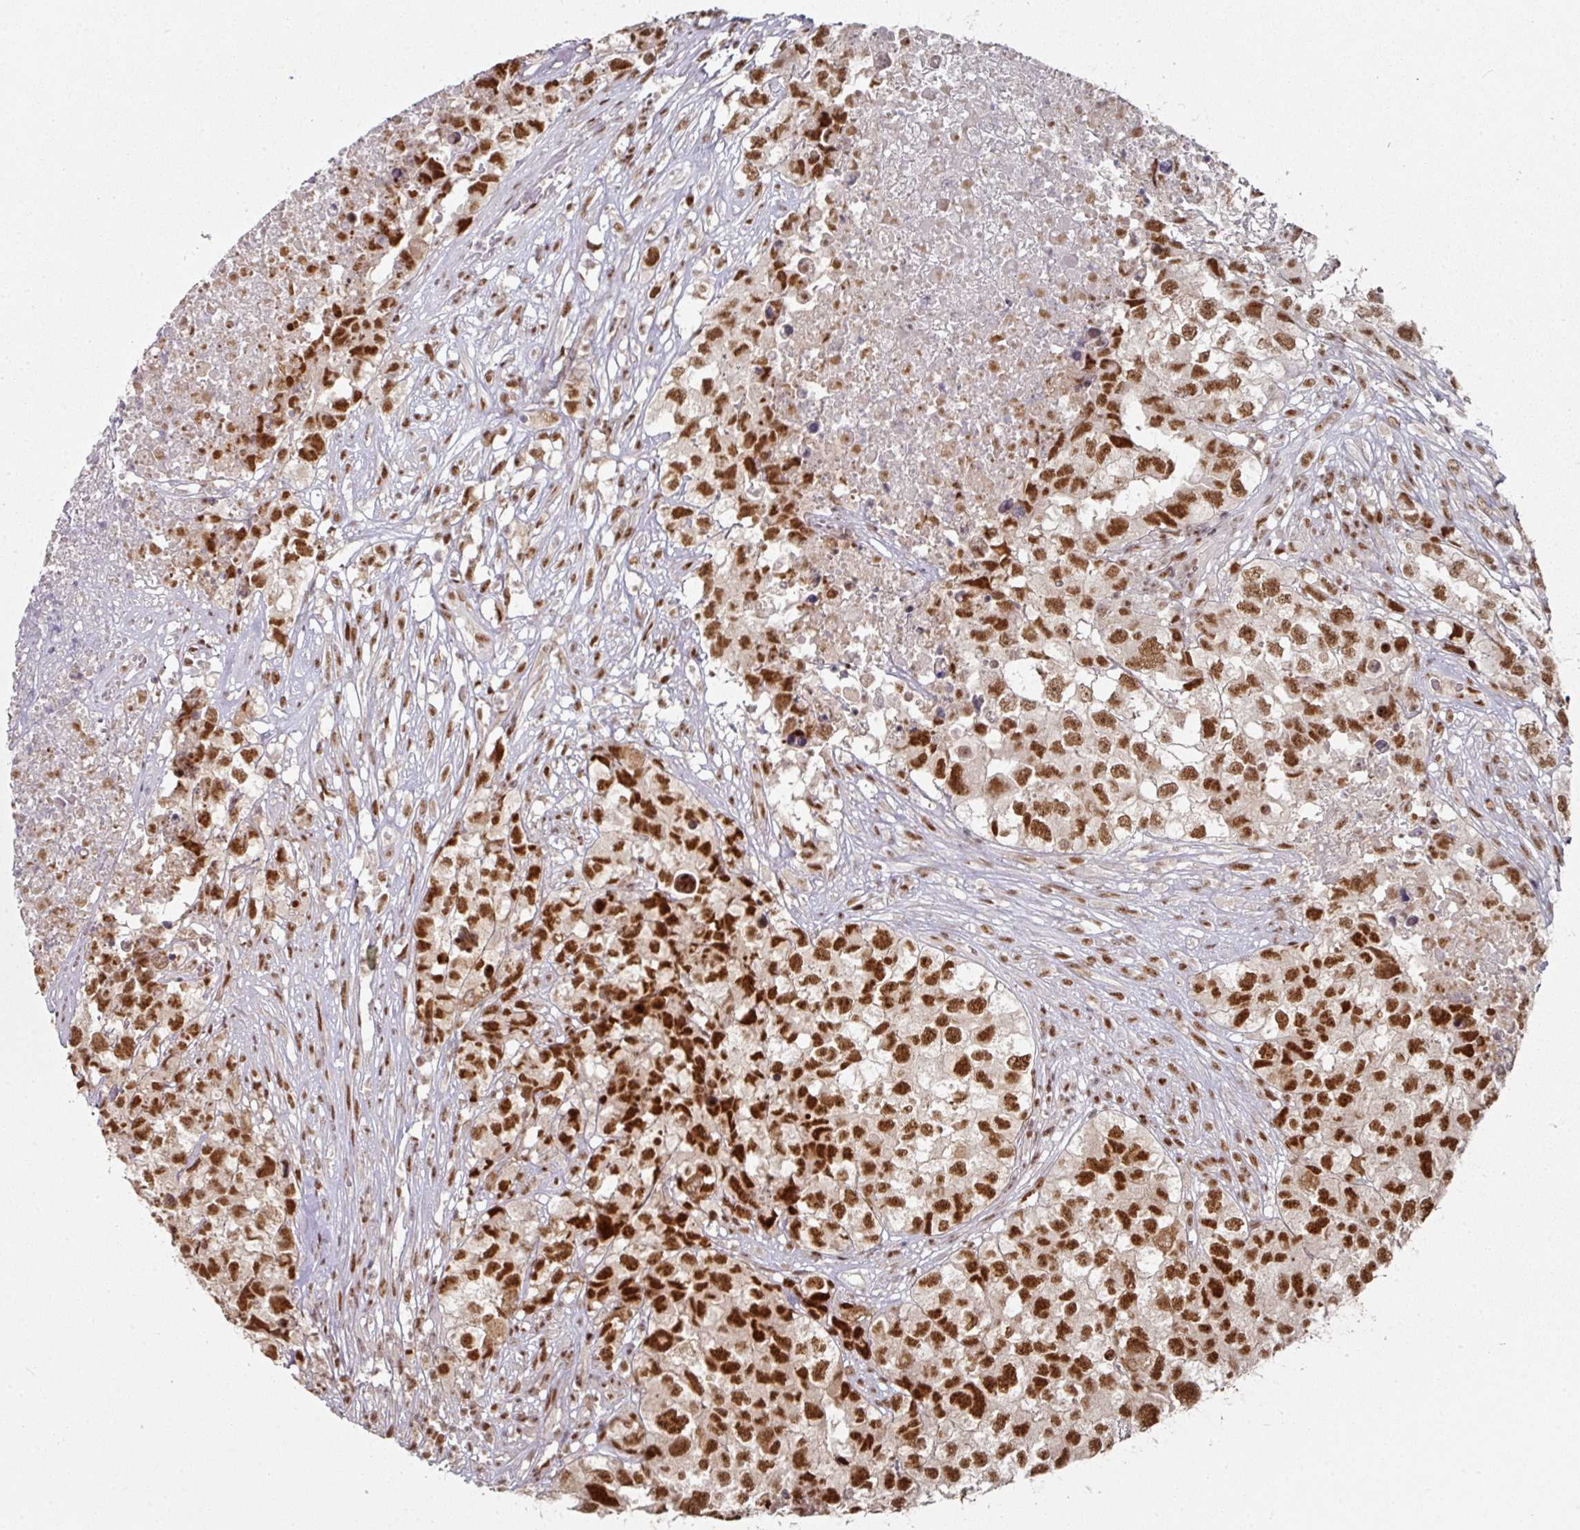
{"staining": {"intensity": "strong", "quantity": ">75%", "location": "nuclear"}, "tissue": "testis cancer", "cell_type": "Tumor cells", "image_type": "cancer", "snomed": [{"axis": "morphology", "description": "Carcinoma, Embryonal, NOS"}, {"axis": "topography", "description": "Testis"}], "caption": "This histopathology image displays immunohistochemistry (IHC) staining of embryonal carcinoma (testis), with high strong nuclear expression in about >75% of tumor cells.", "gene": "MEPCE", "patient": {"sex": "male", "age": 83}}